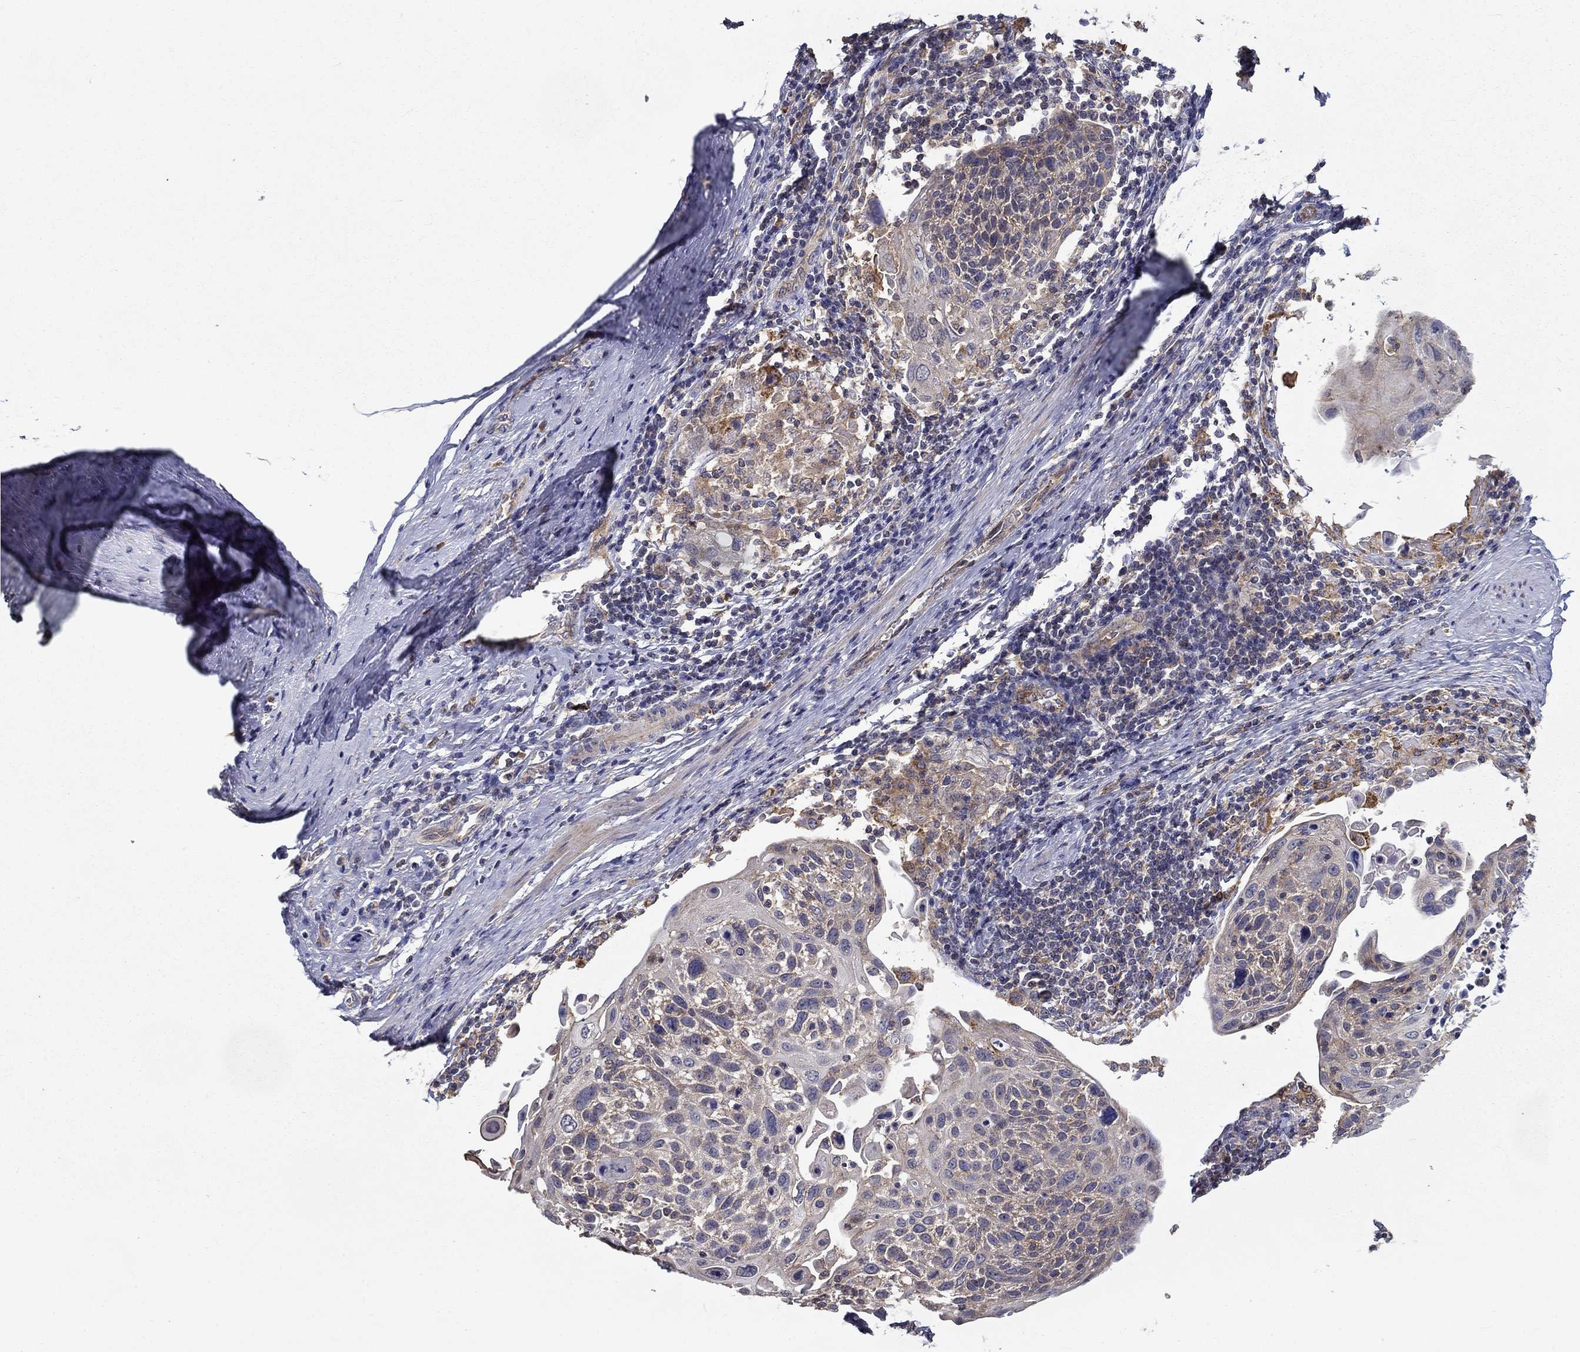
{"staining": {"intensity": "negative", "quantity": "none", "location": "none"}, "tissue": "cervical cancer", "cell_type": "Tumor cells", "image_type": "cancer", "snomed": [{"axis": "morphology", "description": "Squamous cell carcinoma, NOS"}, {"axis": "topography", "description": "Cervix"}], "caption": "A high-resolution image shows immunohistochemistry (IHC) staining of cervical cancer, which exhibits no significant positivity in tumor cells.", "gene": "ALDH4A1", "patient": {"sex": "female", "age": 61}}